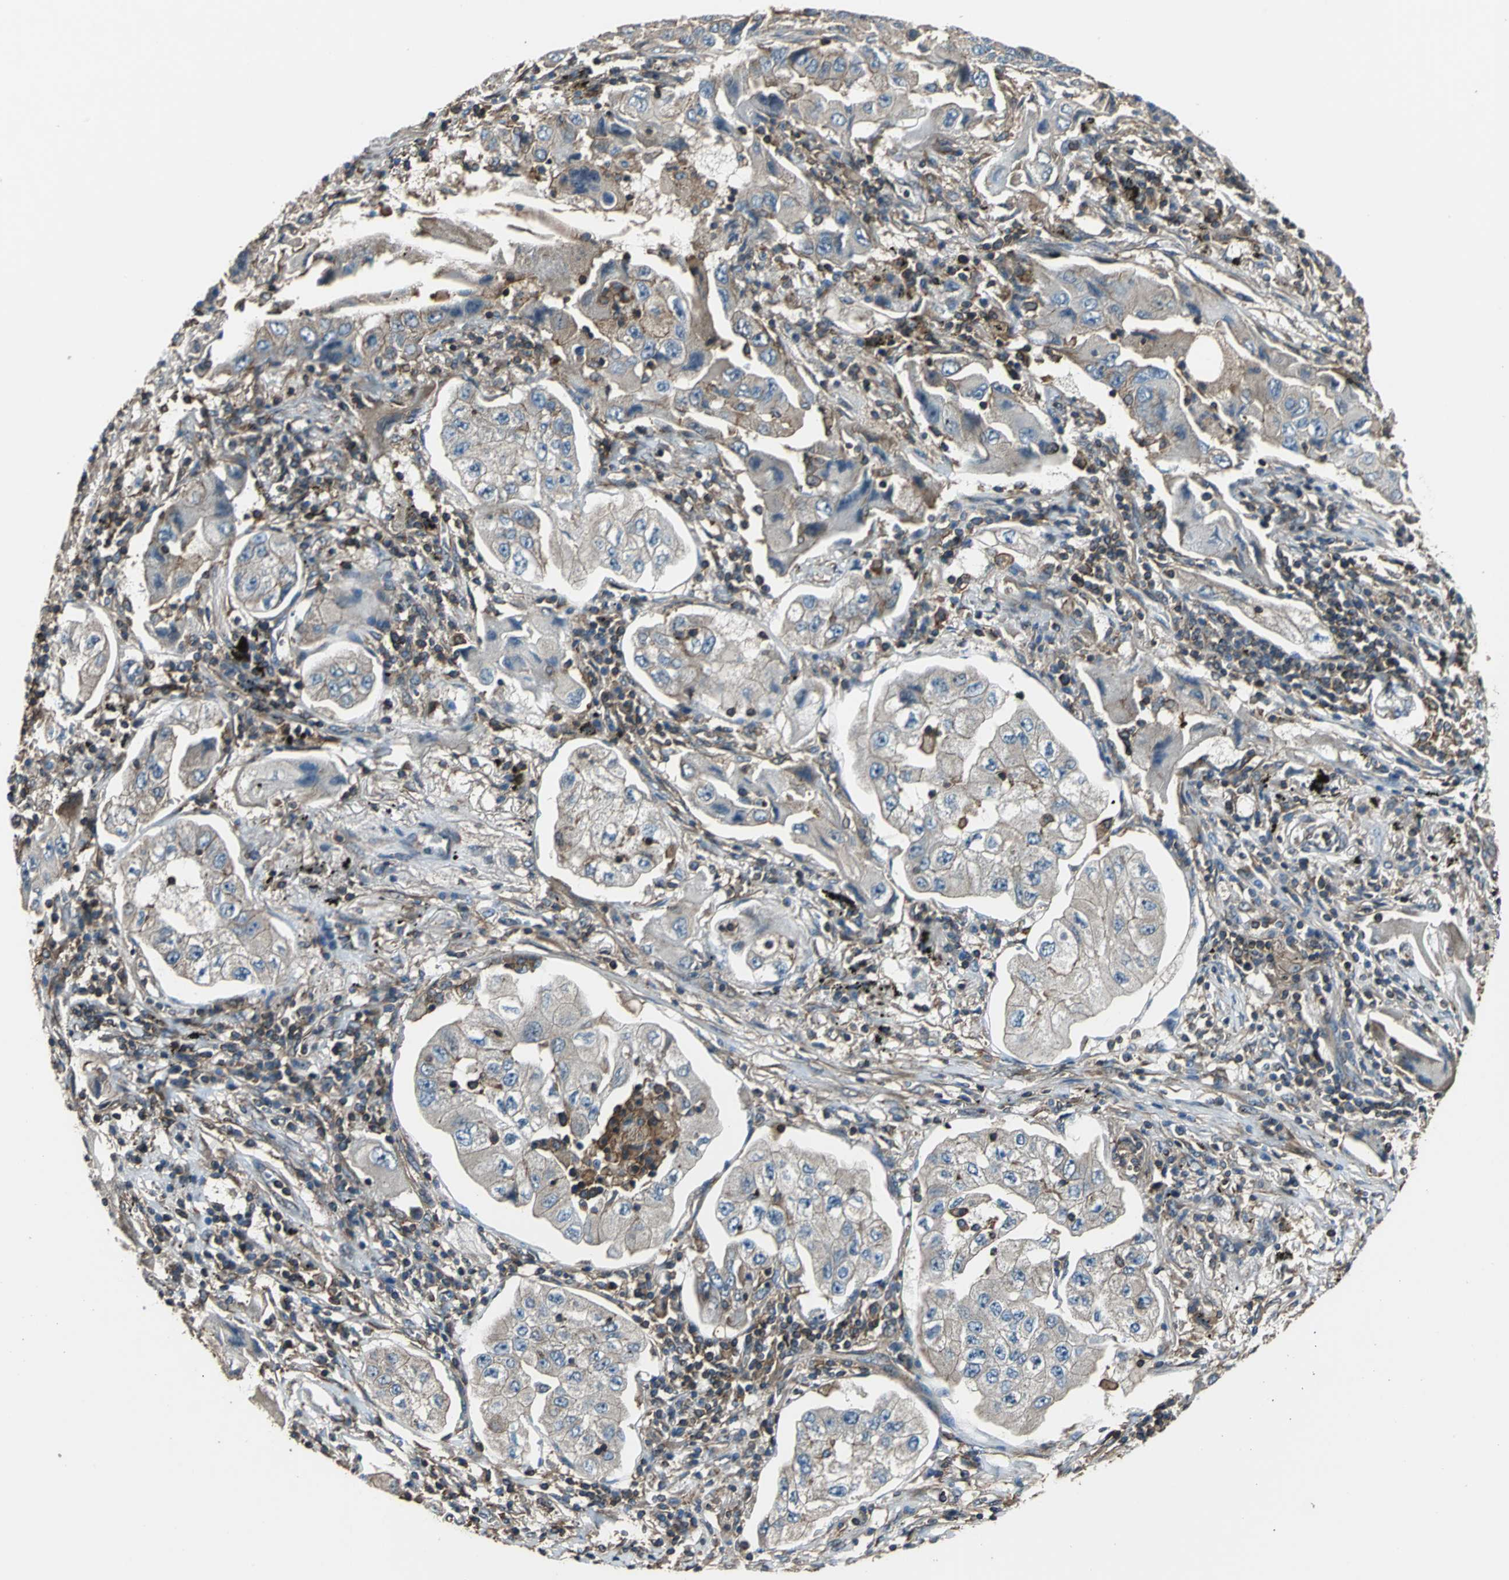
{"staining": {"intensity": "moderate", "quantity": "<25%", "location": "cytoplasmic/membranous"}, "tissue": "lung cancer", "cell_type": "Tumor cells", "image_type": "cancer", "snomed": [{"axis": "morphology", "description": "Adenocarcinoma, NOS"}, {"axis": "topography", "description": "Lung"}], "caption": "This histopathology image displays adenocarcinoma (lung) stained with immunohistochemistry (IHC) to label a protein in brown. The cytoplasmic/membranous of tumor cells show moderate positivity for the protein. Nuclei are counter-stained blue.", "gene": "PARVA", "patient": {"sex": "female", "age": 65}}